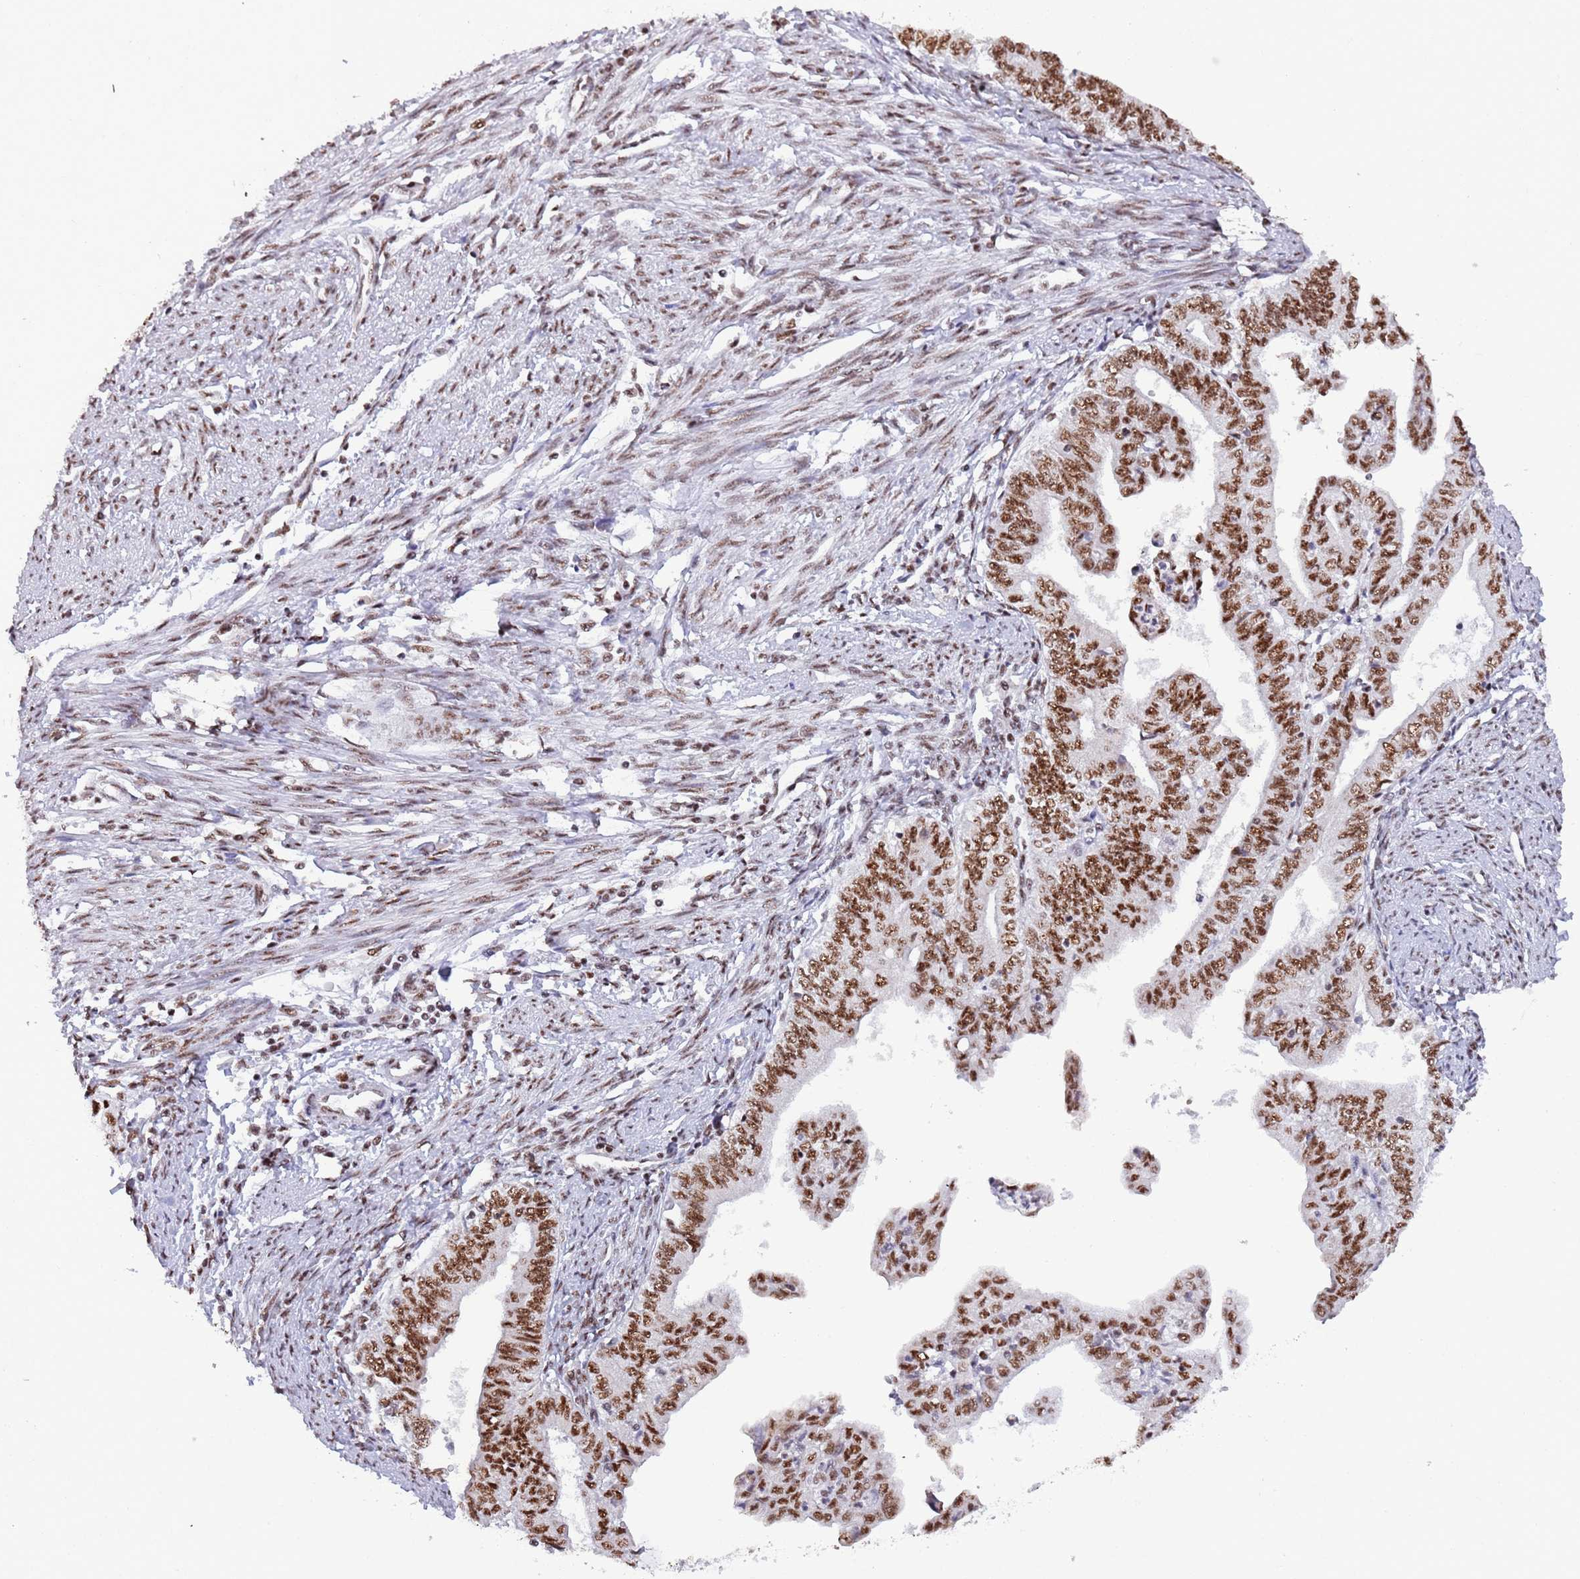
{"staining": {"intensity": "strong", "quantity": ">75%", "location": "nuclear"}, "tissue": "endometrial cancer", "cell_type": "Tumor cells", "image_type": "cancer", "snomed": [{"axis": "morphology", "description": "Adenocarcinoma, NOS"}, {"axis": "topography", "description": "Endometrium"}], "caption": "Immunohistochemistry (IHC) photomicrograph of neoplastic tissue: endometrial cancer (adenocarcinoma) stained using IHC shows high levels of strong protein expression localized specifically in the nuclear of tumor cells, appearing as a nuclear brown color.", "gene": "SF3A2", "patient": {"sex": "female", "age": 66}}